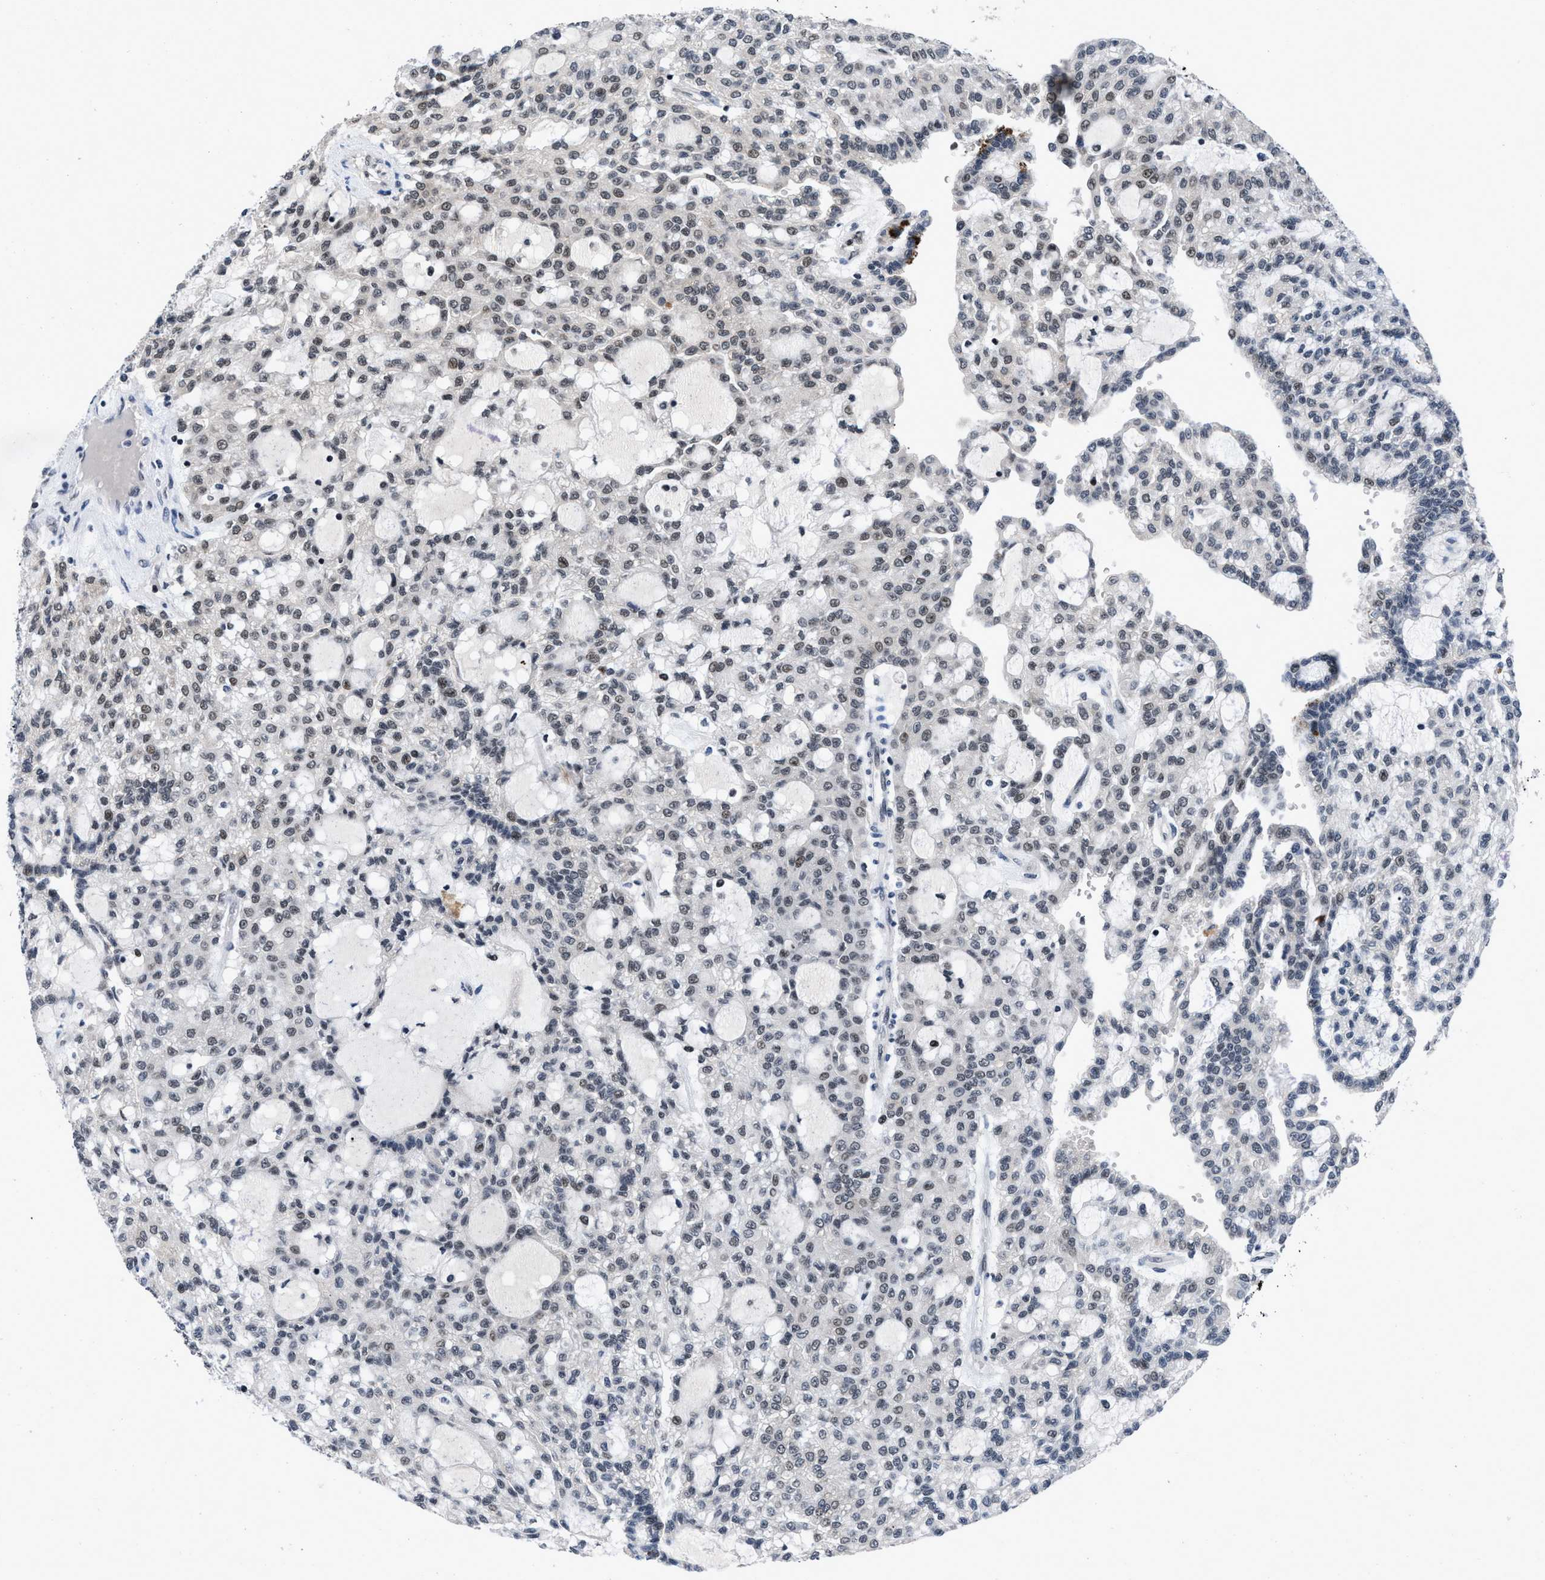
{"staining": {"intensity": "weak", "quantity": "25%-75%", "location": "nuclear"}, "tissue": "renal cancer", "cell_type": "Tumor cells", "image_type": "cancer", "snomed": [{"axis": "morphology", "description": "Adenocarcinoma, NOS"}, {"axis": "topography", "description": "Kidney"}], "caption": "Immunohistochemical staining of human adenocarcinoma (renal) exhibits low levels of weak nuclear protein staining in approximately 25%-75% of tumor cells. (brown staining indicates protein expression, while blue staining denotes nuclei).", "gene": "WDR81", "patient": {"sex": "male", "age": 63}}